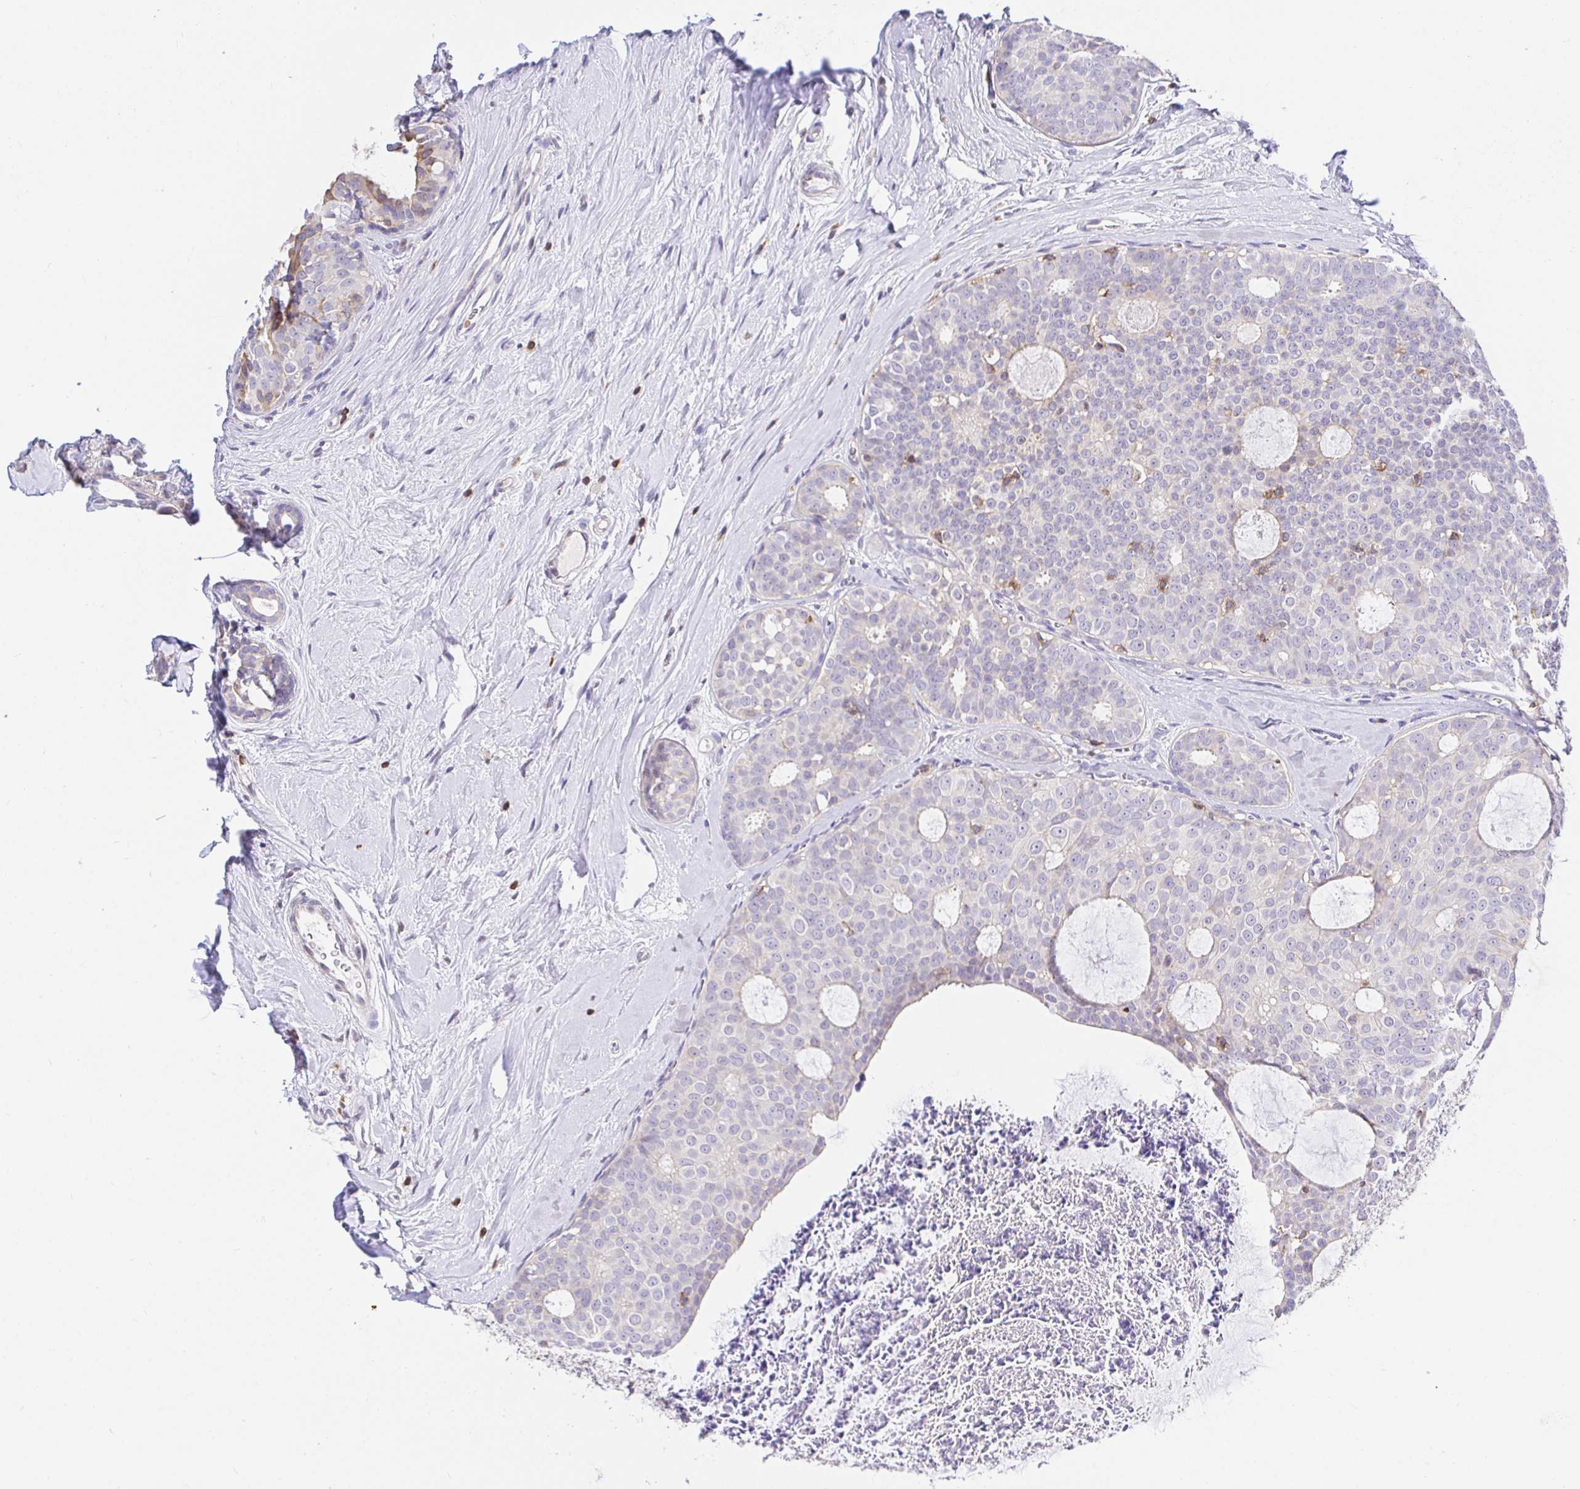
{"staining": {"intensity": "negative", "quantity": "none", "location": "none"}, "tissue": "breast cancer", "cell_type": "Tumor cells", "image_type": "cancer", "snomed": [{"axis": "morphology", "description": "Duct carcinoma"}, {"axis": "topography", "description": "Breast"}], "caption": "Photomicrograph shows no significant protein positivity in tumor cells of intraductal carcinoma (breast).", "gene": "SKAP1", "patient": {"sex": "female", "age": 45}}